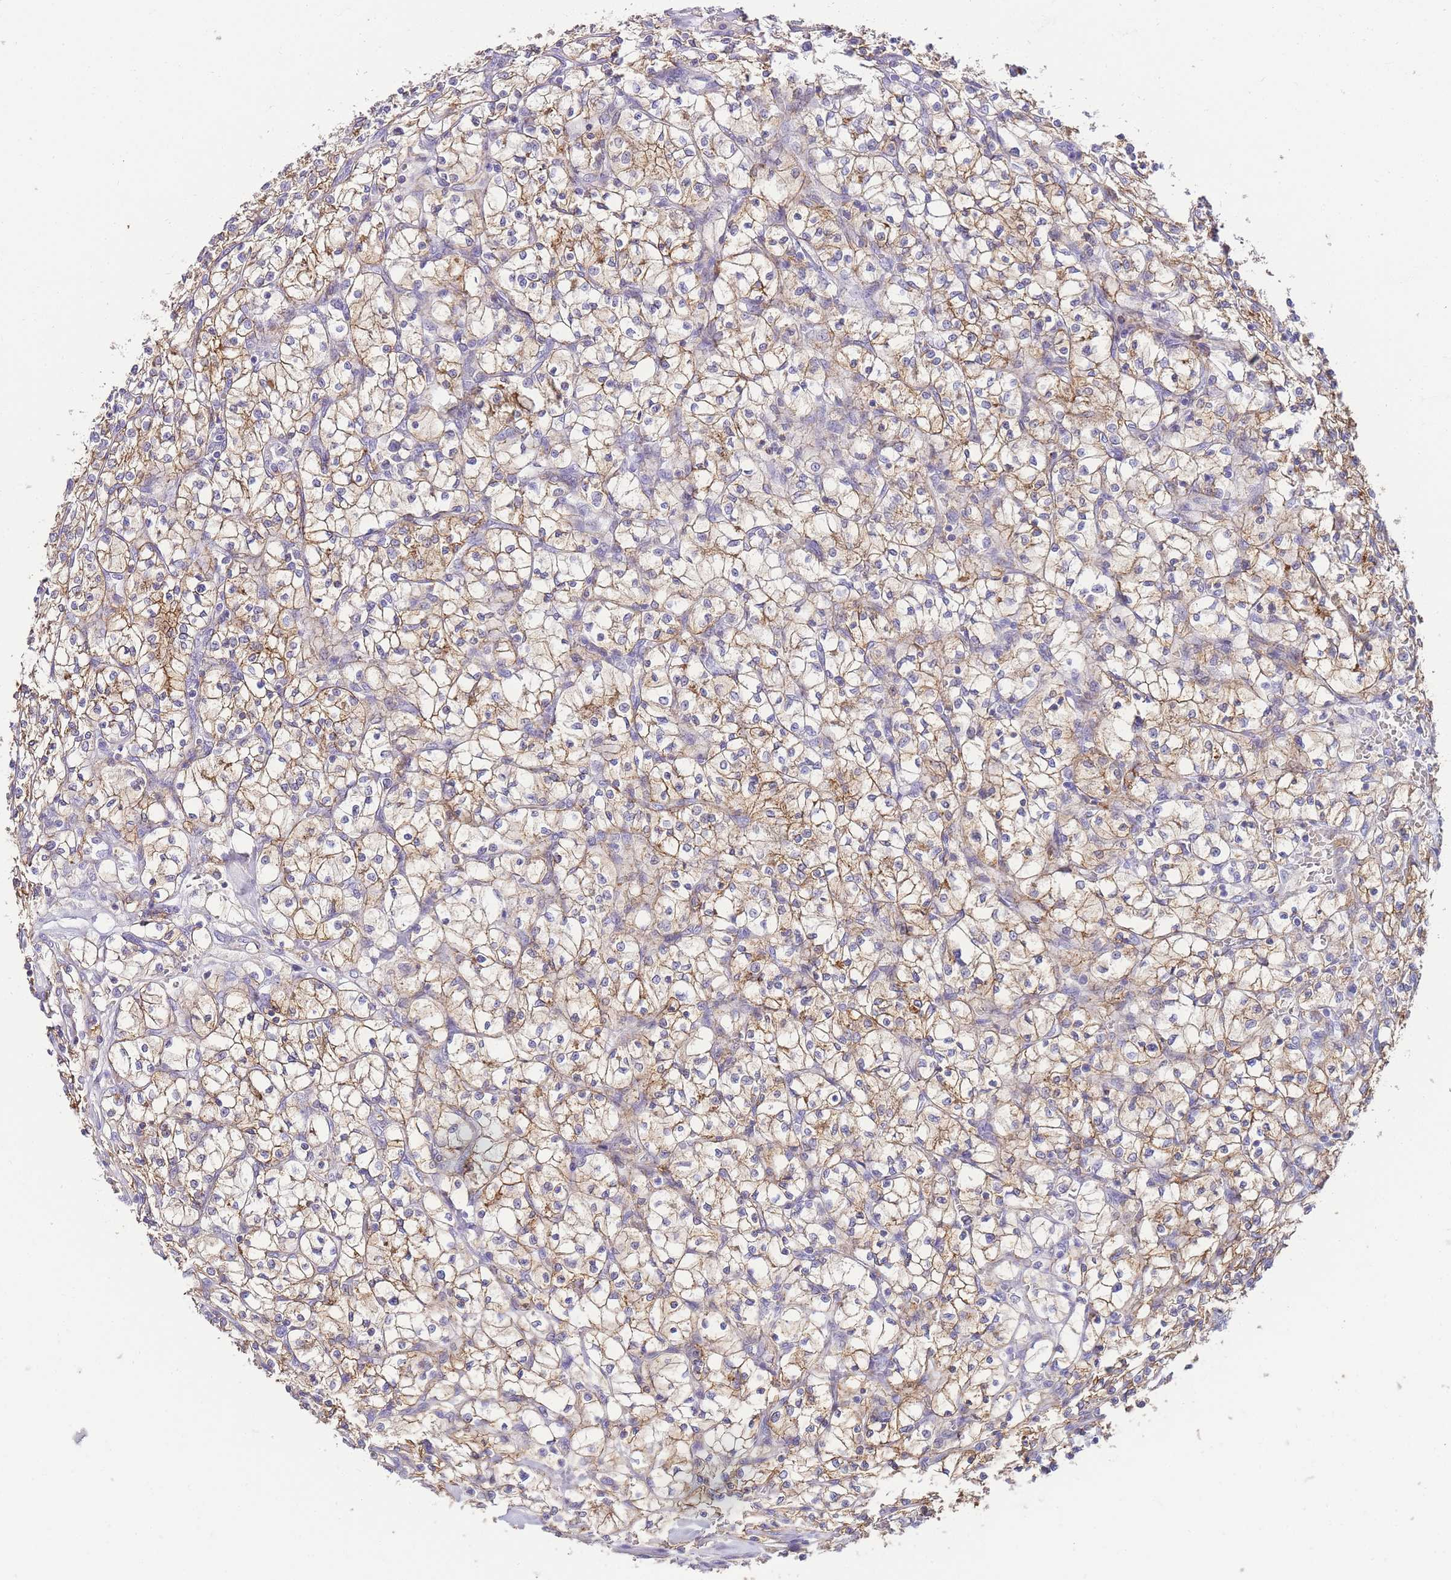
{"staining": {"intensity": "moderate", "quantity": "25%-75%", "location": "cytoplasmic/membranous"}, "tissue": "renal cancer", "cell_type": "Tumor cells", "image_type": "cancer", "snomed": [{"axis": "morphology", "description": "Adenocarcinoma, NOS"}, {"axis": "topography", "description": "Kidney"}], "caption": "Moderate cytoplasmic/membranous expression is seen in about 25%-75% of tumor cells in renal adenocarcinoma.", "gene": "DPP4", "patient": {"sex": "female", "age": 64}}